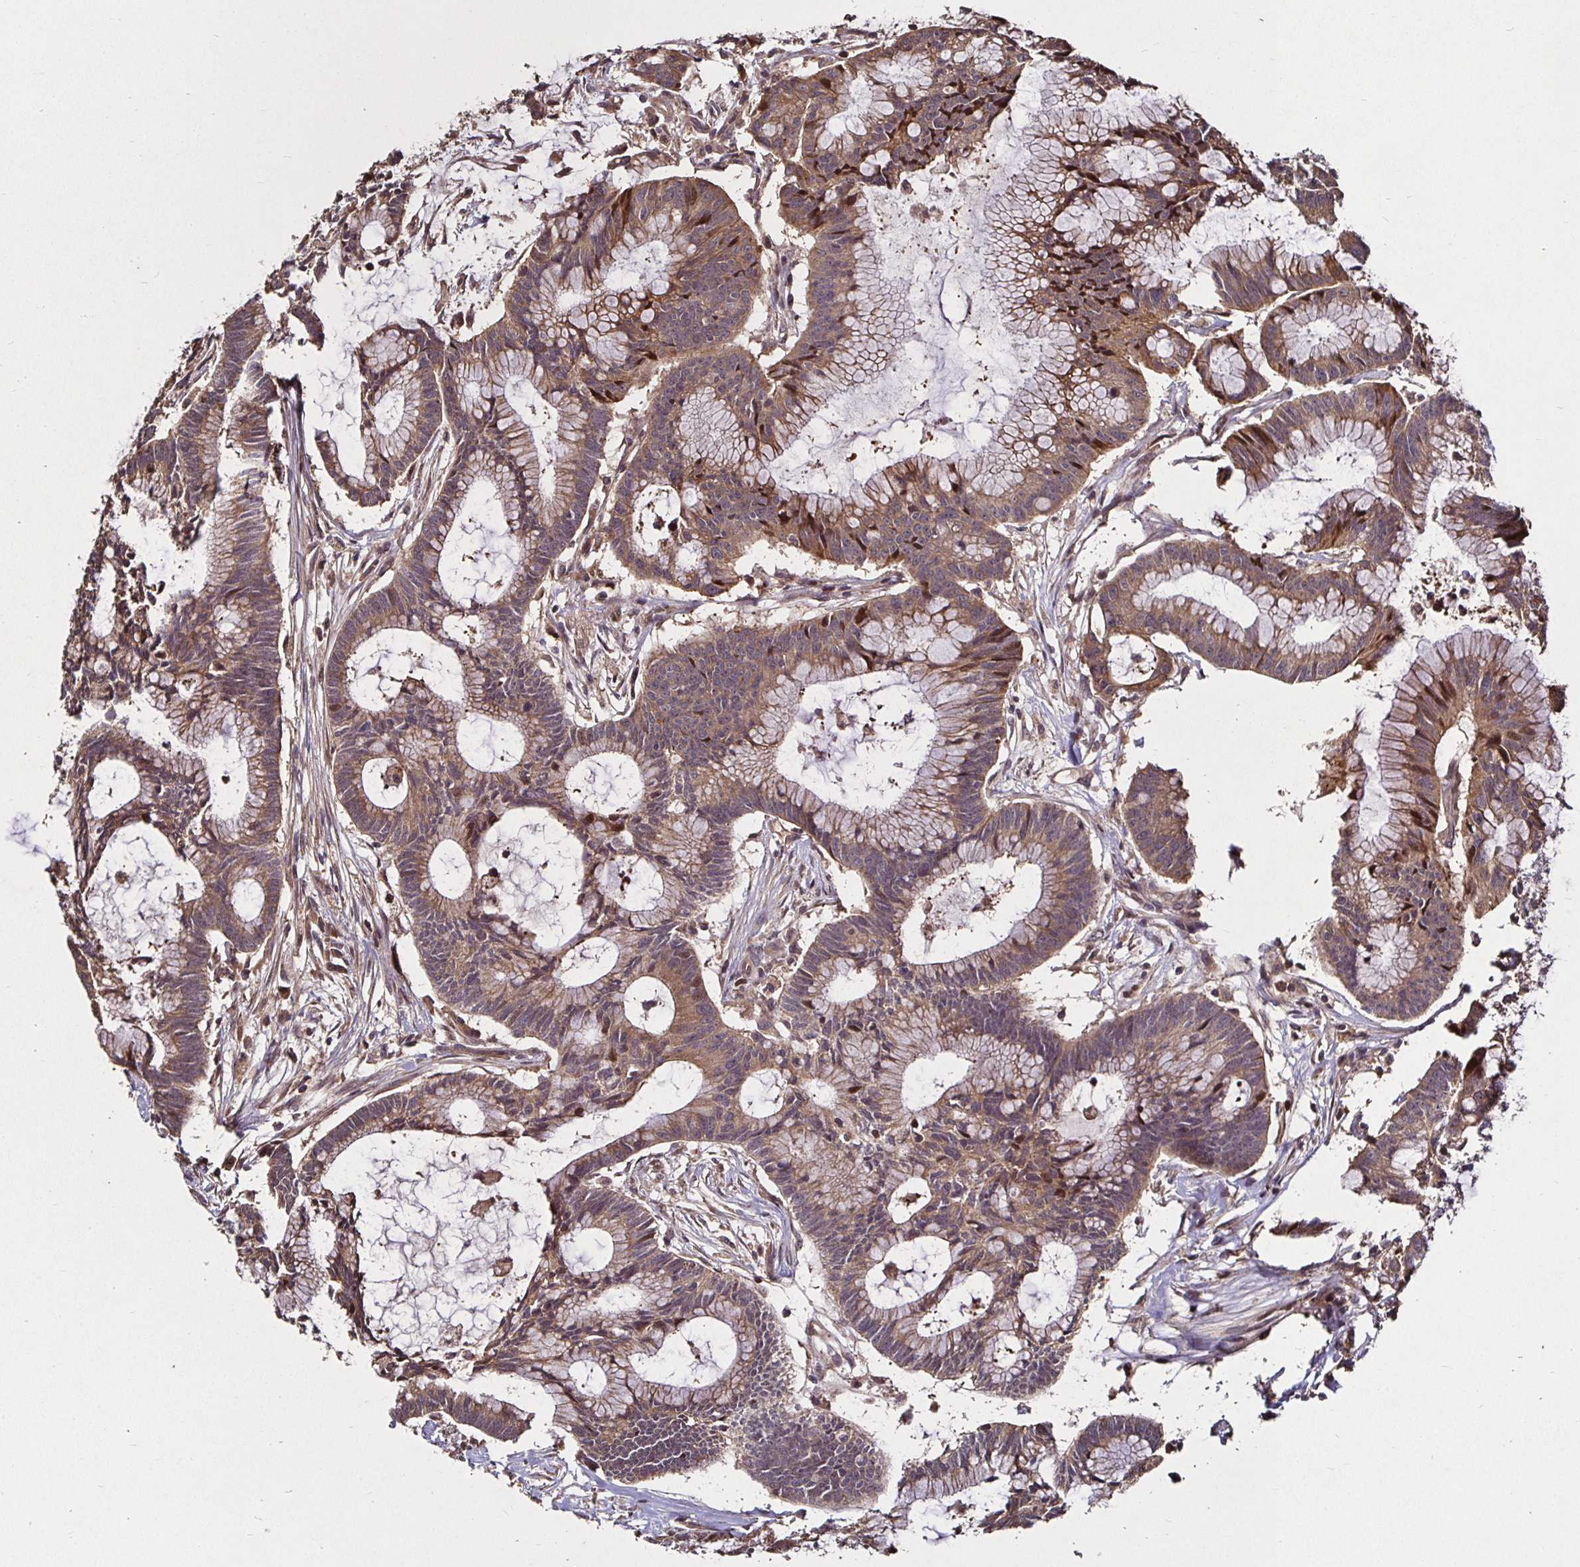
{"staining": {"intensity": "moderate", "quantity": ">75%", "location": "cytoplasmic/membranous"}, "tissue": "colorectal cancer", "cell_type": "Tumor cells", "image_type": "cancer", "snomed": [{"axis": "morphology", "description": "Adenocarcinoma, NOS"}, {"axis": "topography", "description": "Colon"}], "caption": "A brown stain shows moderate cytoplasmic/membranous expression of a protein in human colorectal cancer tumor cells.", "gene": "SMYD3", "patient": {"sex": "female", "age": 78}}